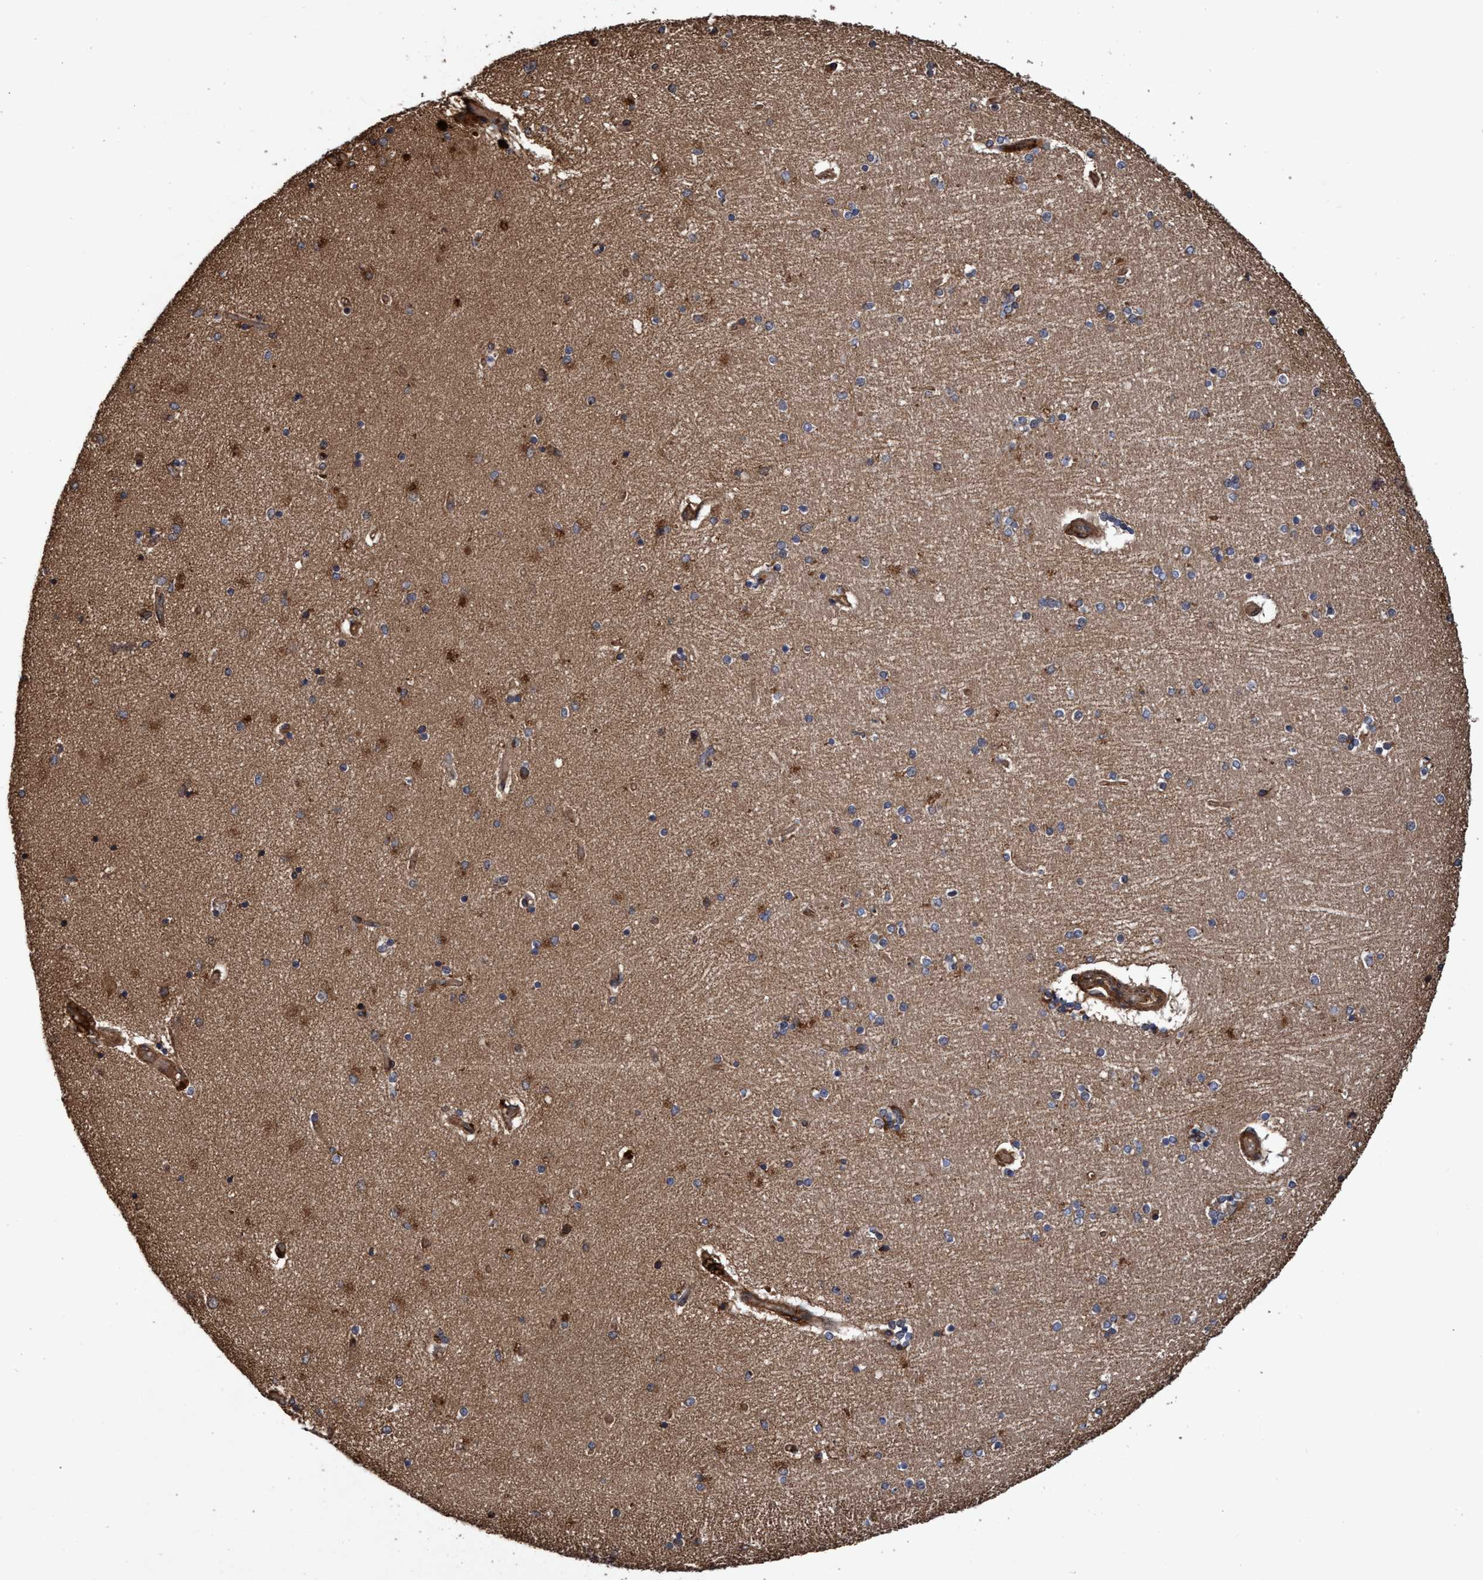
{"staining": {"intensity": "strong", "quantity": "25%-75%", "location": "cytoplasmic/membranous"}, "tissue": "hippocampus", "cell_type": "Glial cells", "image_type": "normal", "snomed": [{"axis": "morphology", "description": "Normal tissue, NOS"}, {"axis": "topography", "description": "Hippocampus"}], "caption": "Hippocampus stained for a protein reveals strong cytoplasmic/membranous positivity in glial cells. (Brightfield microscopy of DAB IHC at high magnification).", "gene": "CHMP6", "patient": {"sex": "female", "age": 54}}